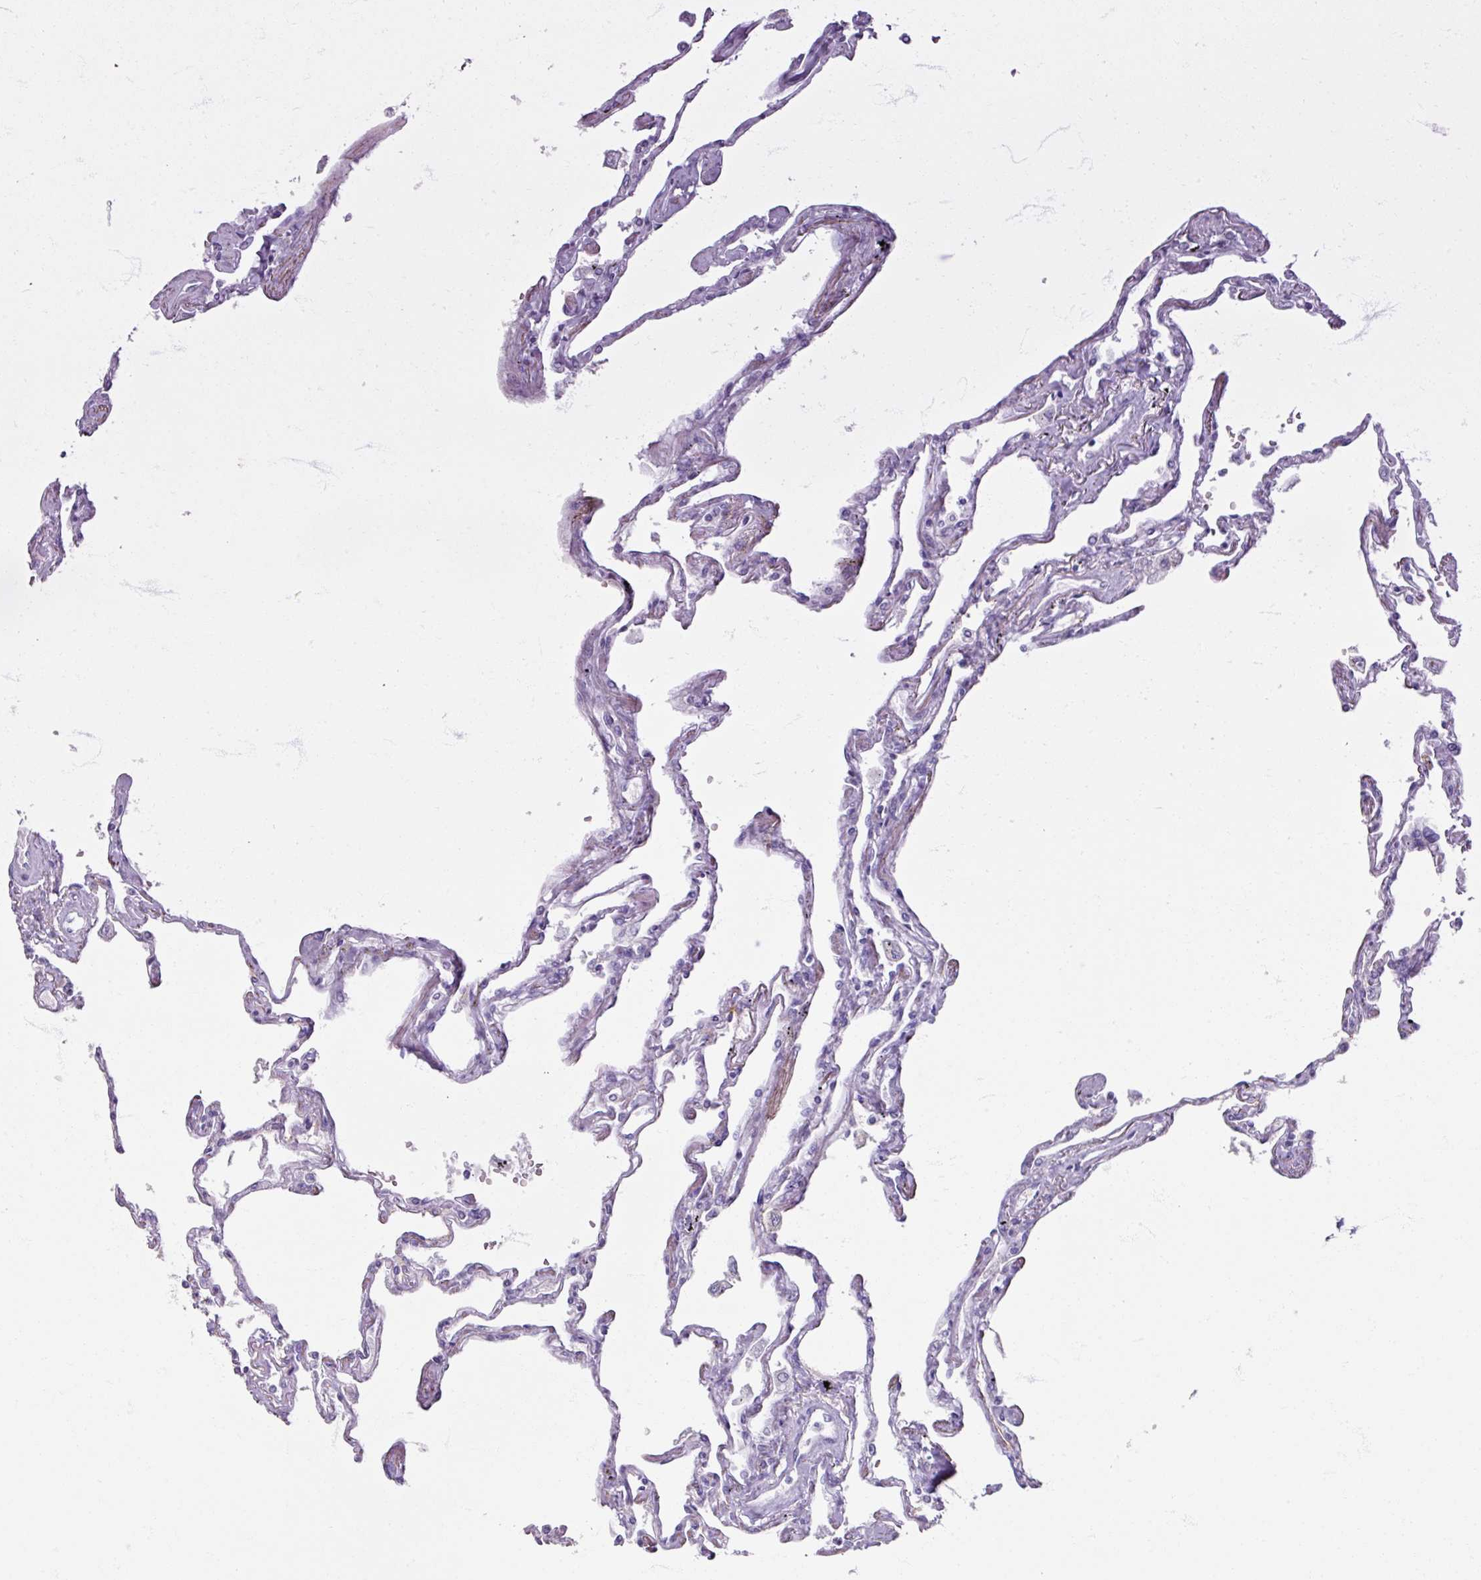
{"staining": {"intensity": "negative", "quantity": "none", "location": "none"}, "tissue": "lung", "cell_type": "Alveolar cells", "image_type": "normal", "snomed": [{"axis": "morphology", "description": "Normal tissue, NOS"}, {"axis": "topography", "description": "Lung"}], "caption": "Immunohistochemistry of normal lung exhibits no staining in alveolar cells. (Stains: DAB immunohistochemistry (IHC) with hematoxylin counter stain, Microscopy: brightfield microscopy at high magnification).", "gene": "TG", "patient": {"sex": "female", "age": 67}}